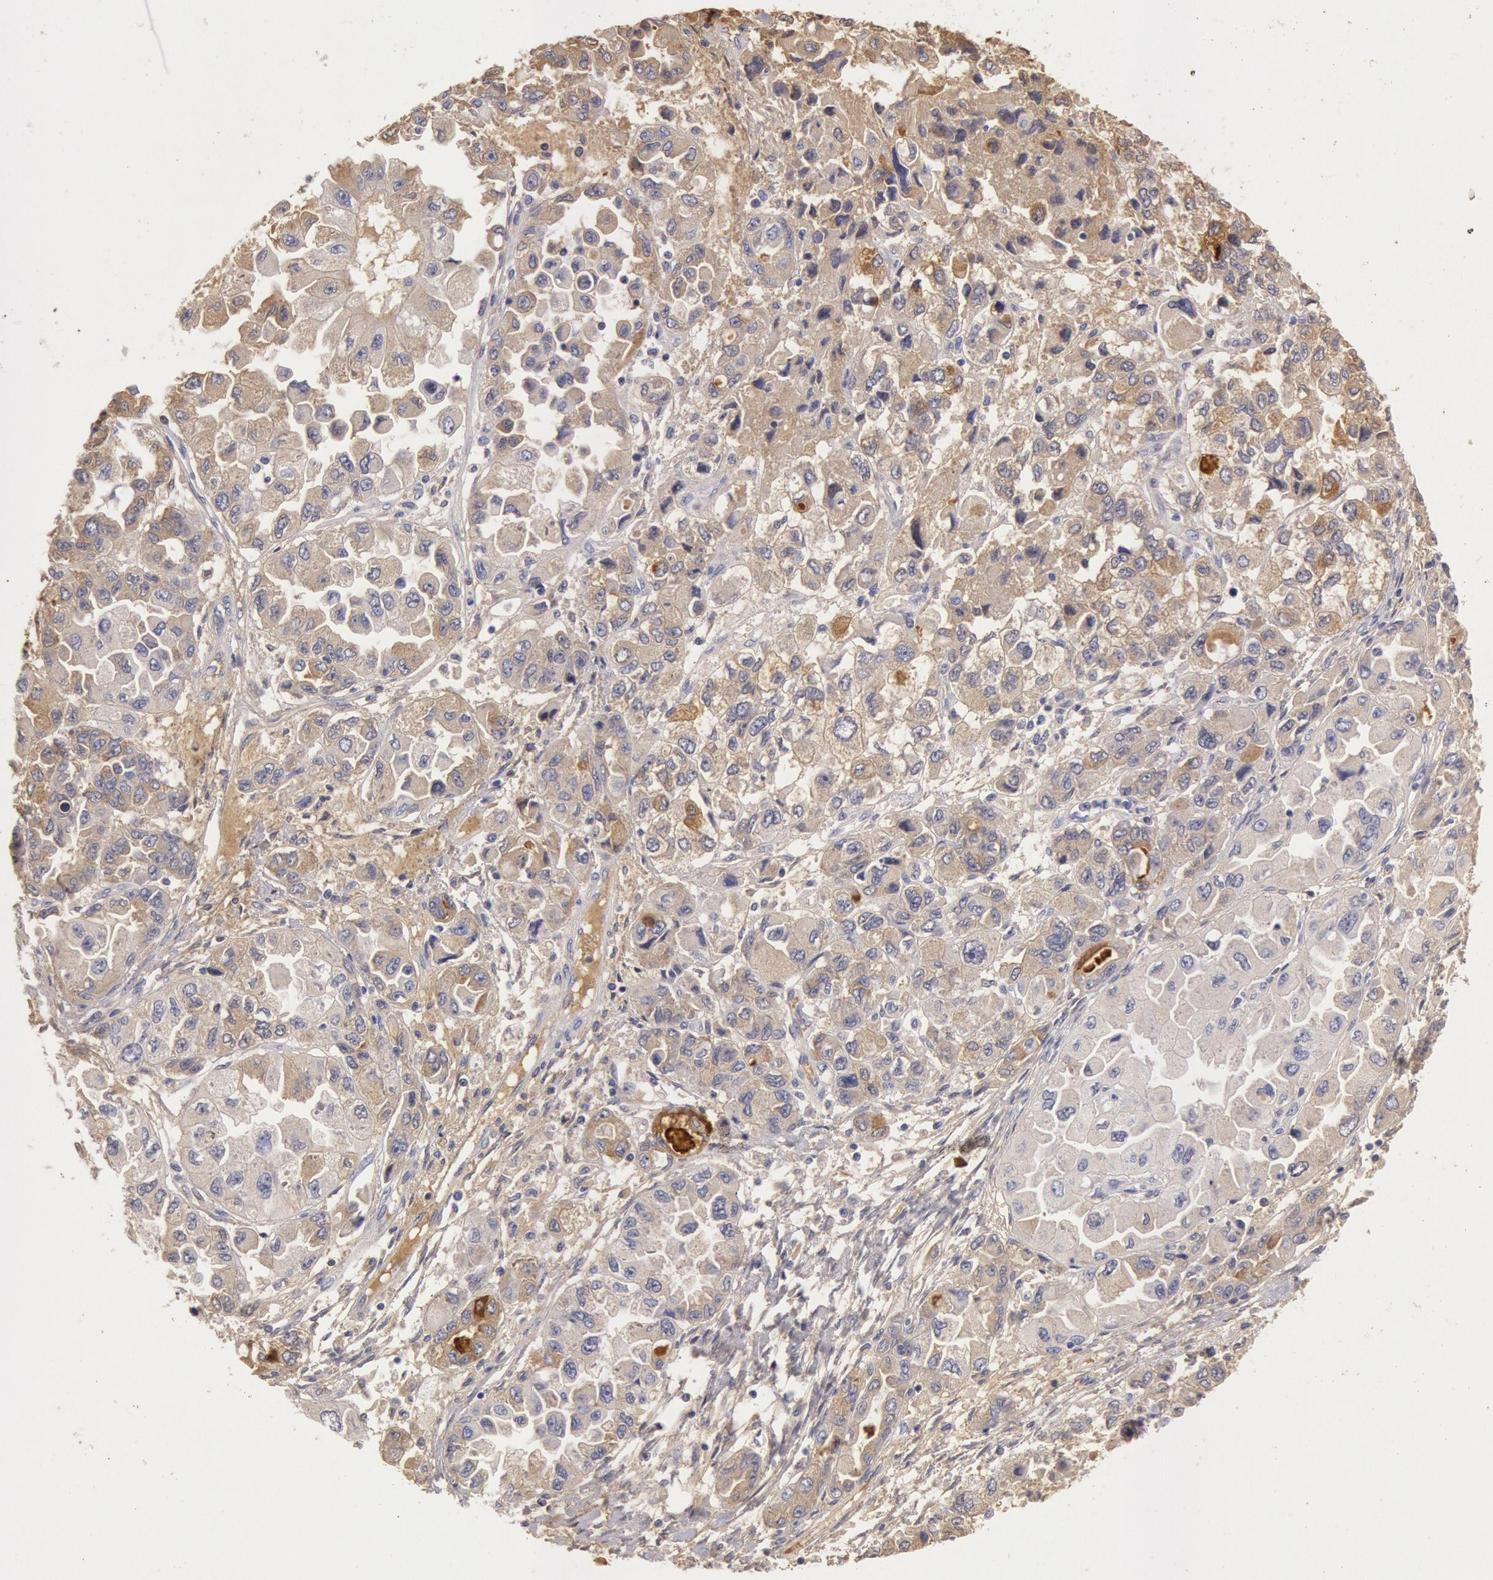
{"staining": {"intensity": "negative", "quantity": "none", "location": "none"}, "tissue": "ovarian cancer", "cell_type": "Tumor cells", "image_type": "cancer", "snomed": [{"axis": "morphology", "description": "Cystadenocarcinoma, serous, NOS"}, {"axis": "topography", "description": "Ovary"}], "caption": "A high-resolution image shows IHC staining of ovarian serous cystadenocarcinoma, which demonstrates no significant staining in tumor cells. (DAB (3,3'-diaminobenzidine) IHC with hematoxylin counter stain).", "gene": "C1R", "patient": {"sex": "female", "age": 84}}